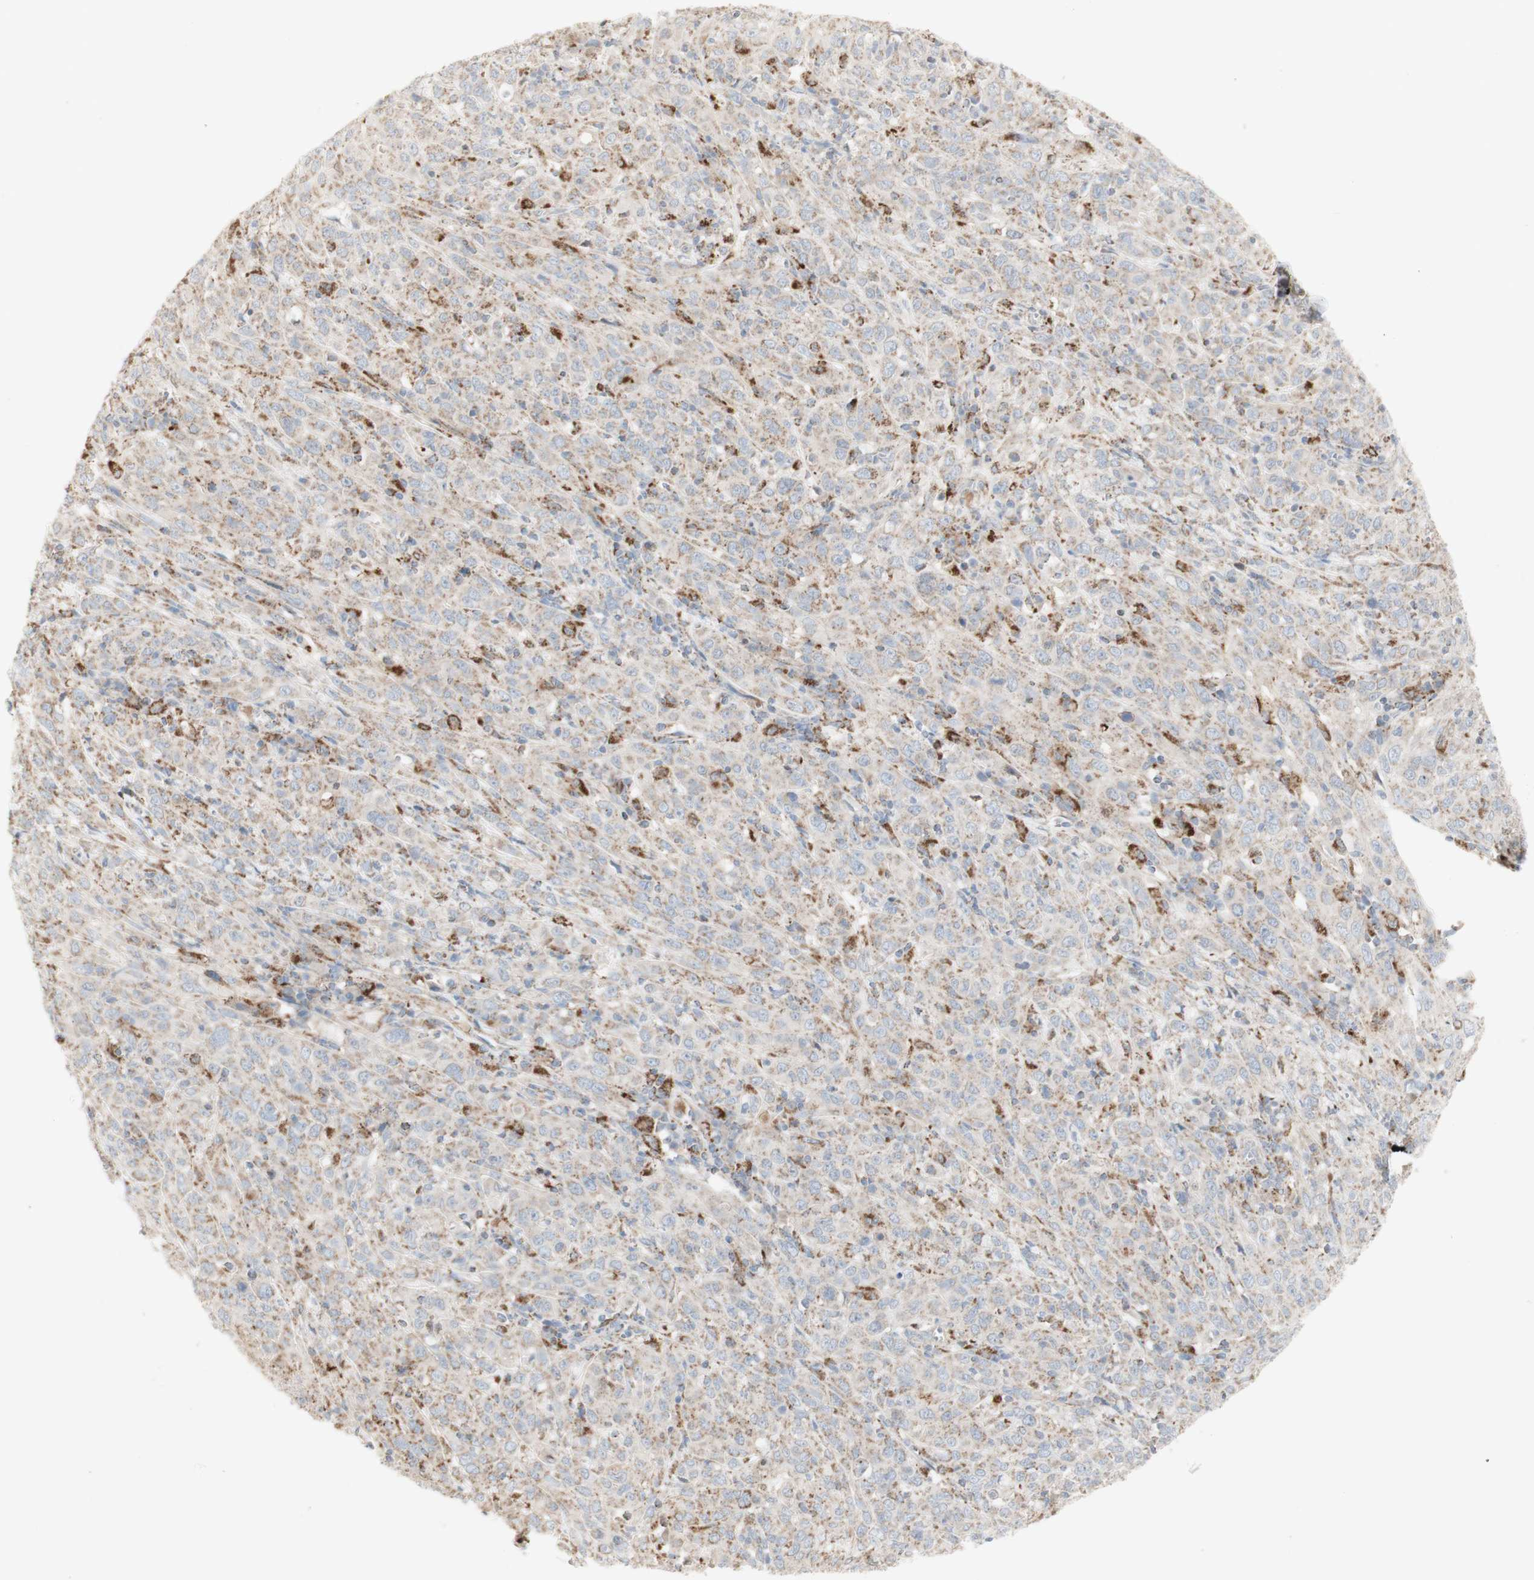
{"staining": {"intensity": "moderate", "quantity": "<25%", "location": "cytoplasmic/membranous"}, "tissue": "cervical cancer", "cell_type": "Tumor cells", "image_type": "cancer", "snomed": [{"axis": "morphology", "description": "Squamous cell carcinoma, NOS"}, {"axis": "topography", "description": "Cervix"}], "caption": "Human squamous cell carcinoma (cervical) stained for a protein (brown) exhibits moderate cytoplasmic/membranous positive positivity in approximately <25% of tumor cells.", "gene": "CNTNAP1", "patient": {"sex": "female", "age": 46}}